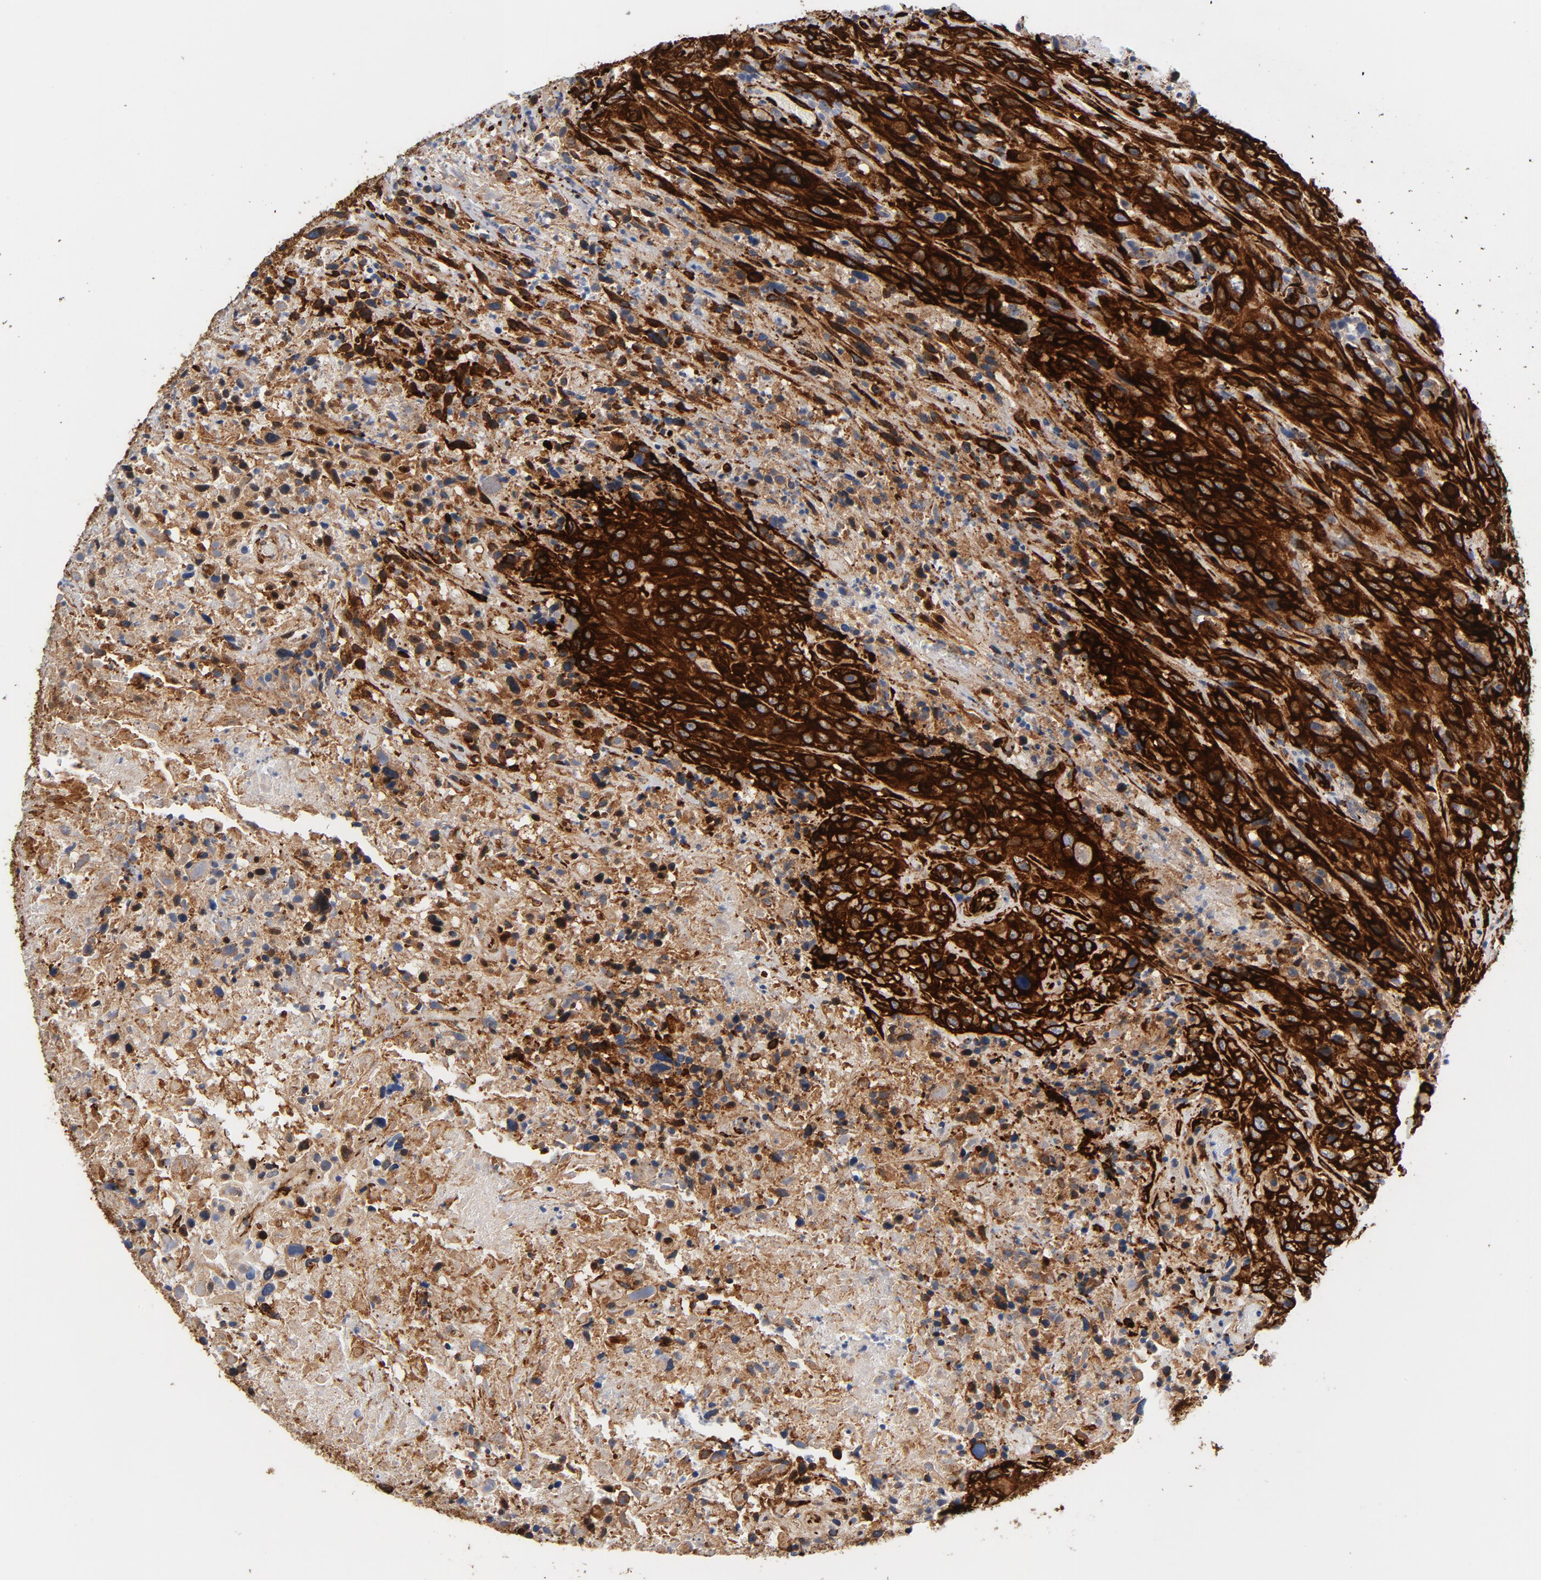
{"staining": {"intensity": "strong", "quantity": ">75%", "location": "cytoplasmic/membranous"}, "tissue": "urothelial cancer", "cell_type": "Tumor cells", "image_type": "cancer", "snomed": [{"axis": "morphology", "description": "Urothelial carcinoma, High grade"}, {"axis": "topography", "description": "Urinary bladder"}], "caption": "Immunohistochemistry (DAB (3,3'-diaminobenzidine)) staining of urothelial cancer displays strong cytoplasmic/membranous protein expression in about >75% of tumor cells.", "gene": "SERPINH1", "patient": {"sex": "male", "age": 61}}